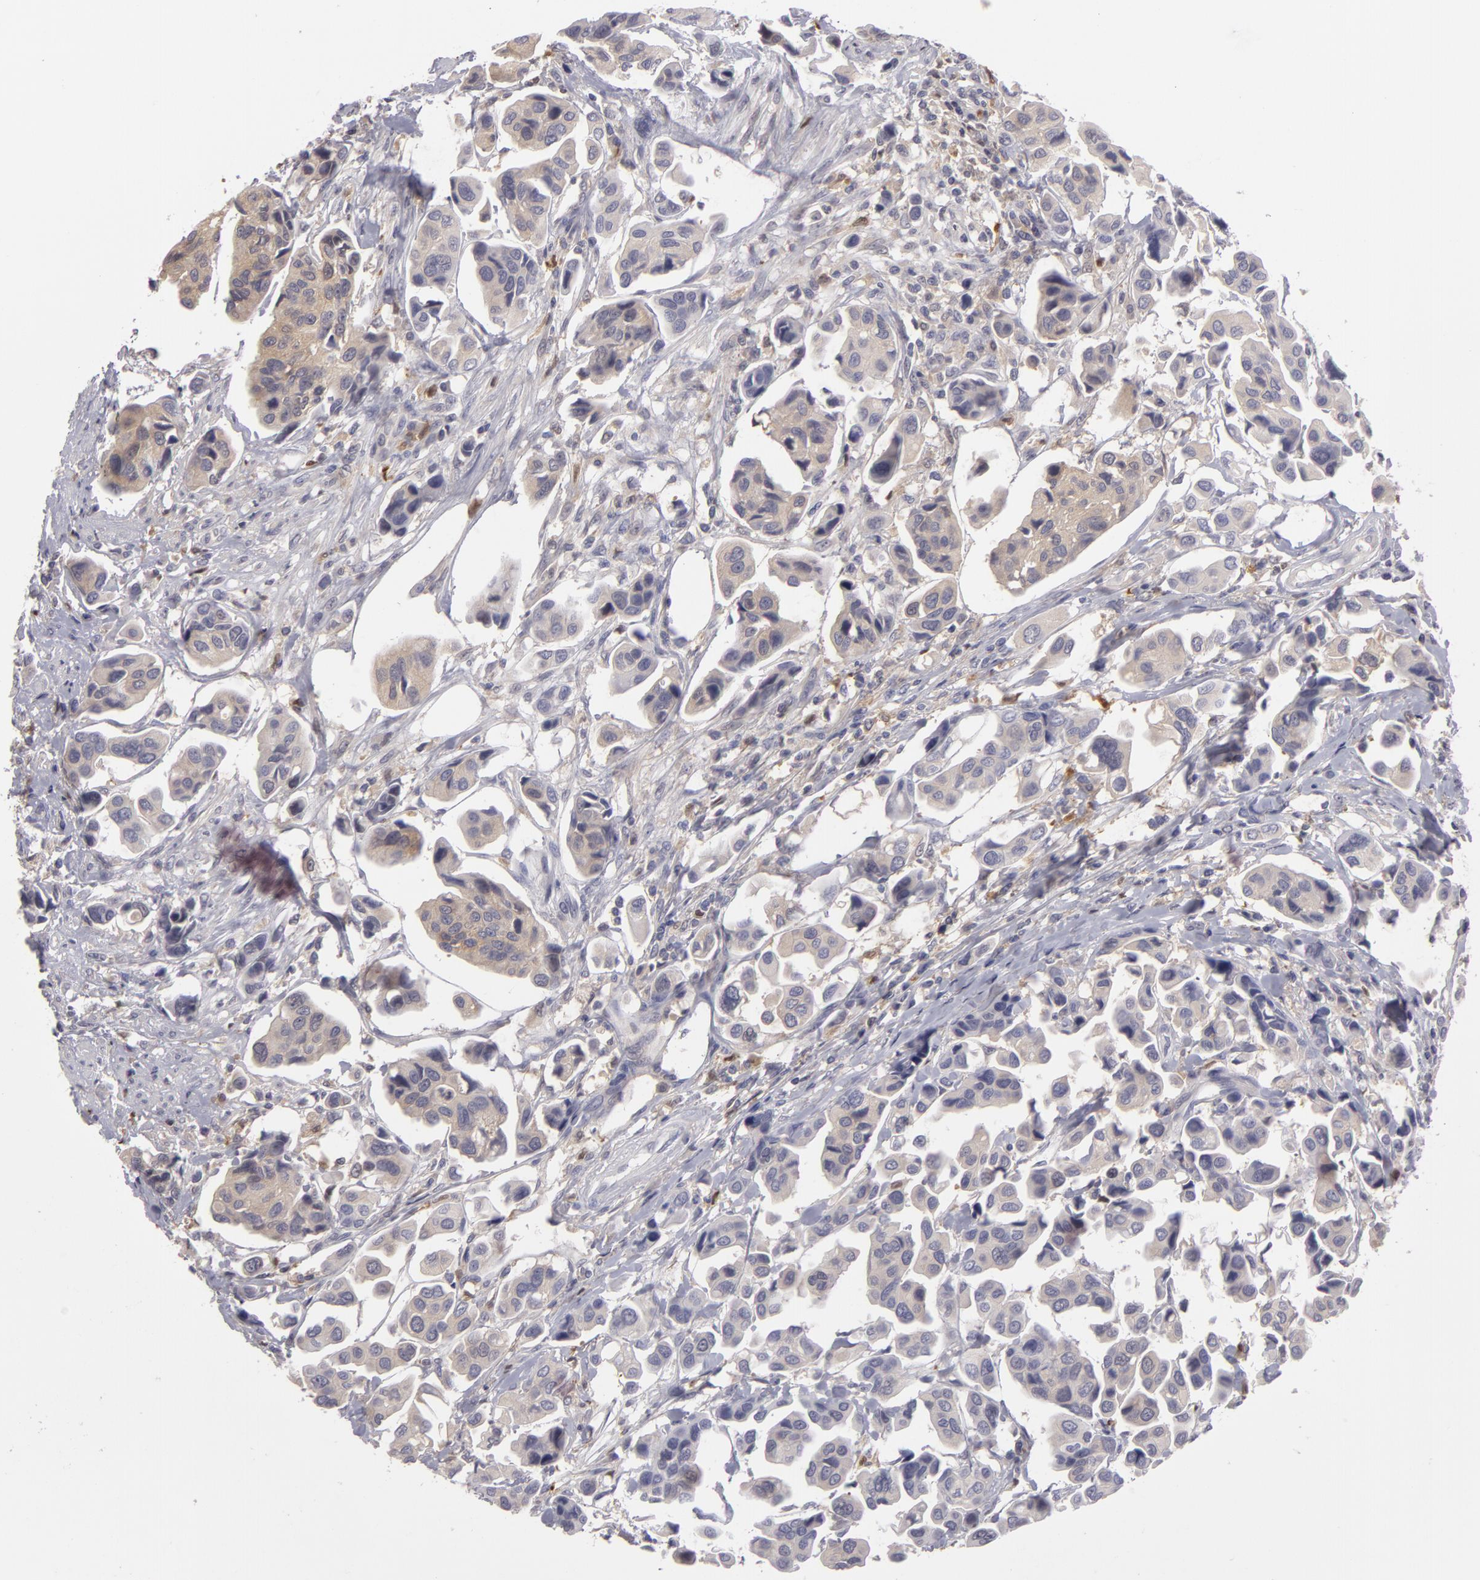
{"staining": {"intensity": "negative", "quantity": "none", "location": "none"}, "tissue": "urothelial cancer", "cell_type": "Tumor cells", "image_type": "cancer", "snomed": [{"axis": "morphology", "description": "Adenocarcinoma, NOS"}, {"axis": "topography", "description": "Urinary bladder"}], "caption": "An image of human adenocarcinoma is negative for staining in tumor cells. (DAB IHC visualized using brightfield microscopy, high magnification).", "gene": "GNPDA1", "patient": {"sex": "male", "age": 61}}